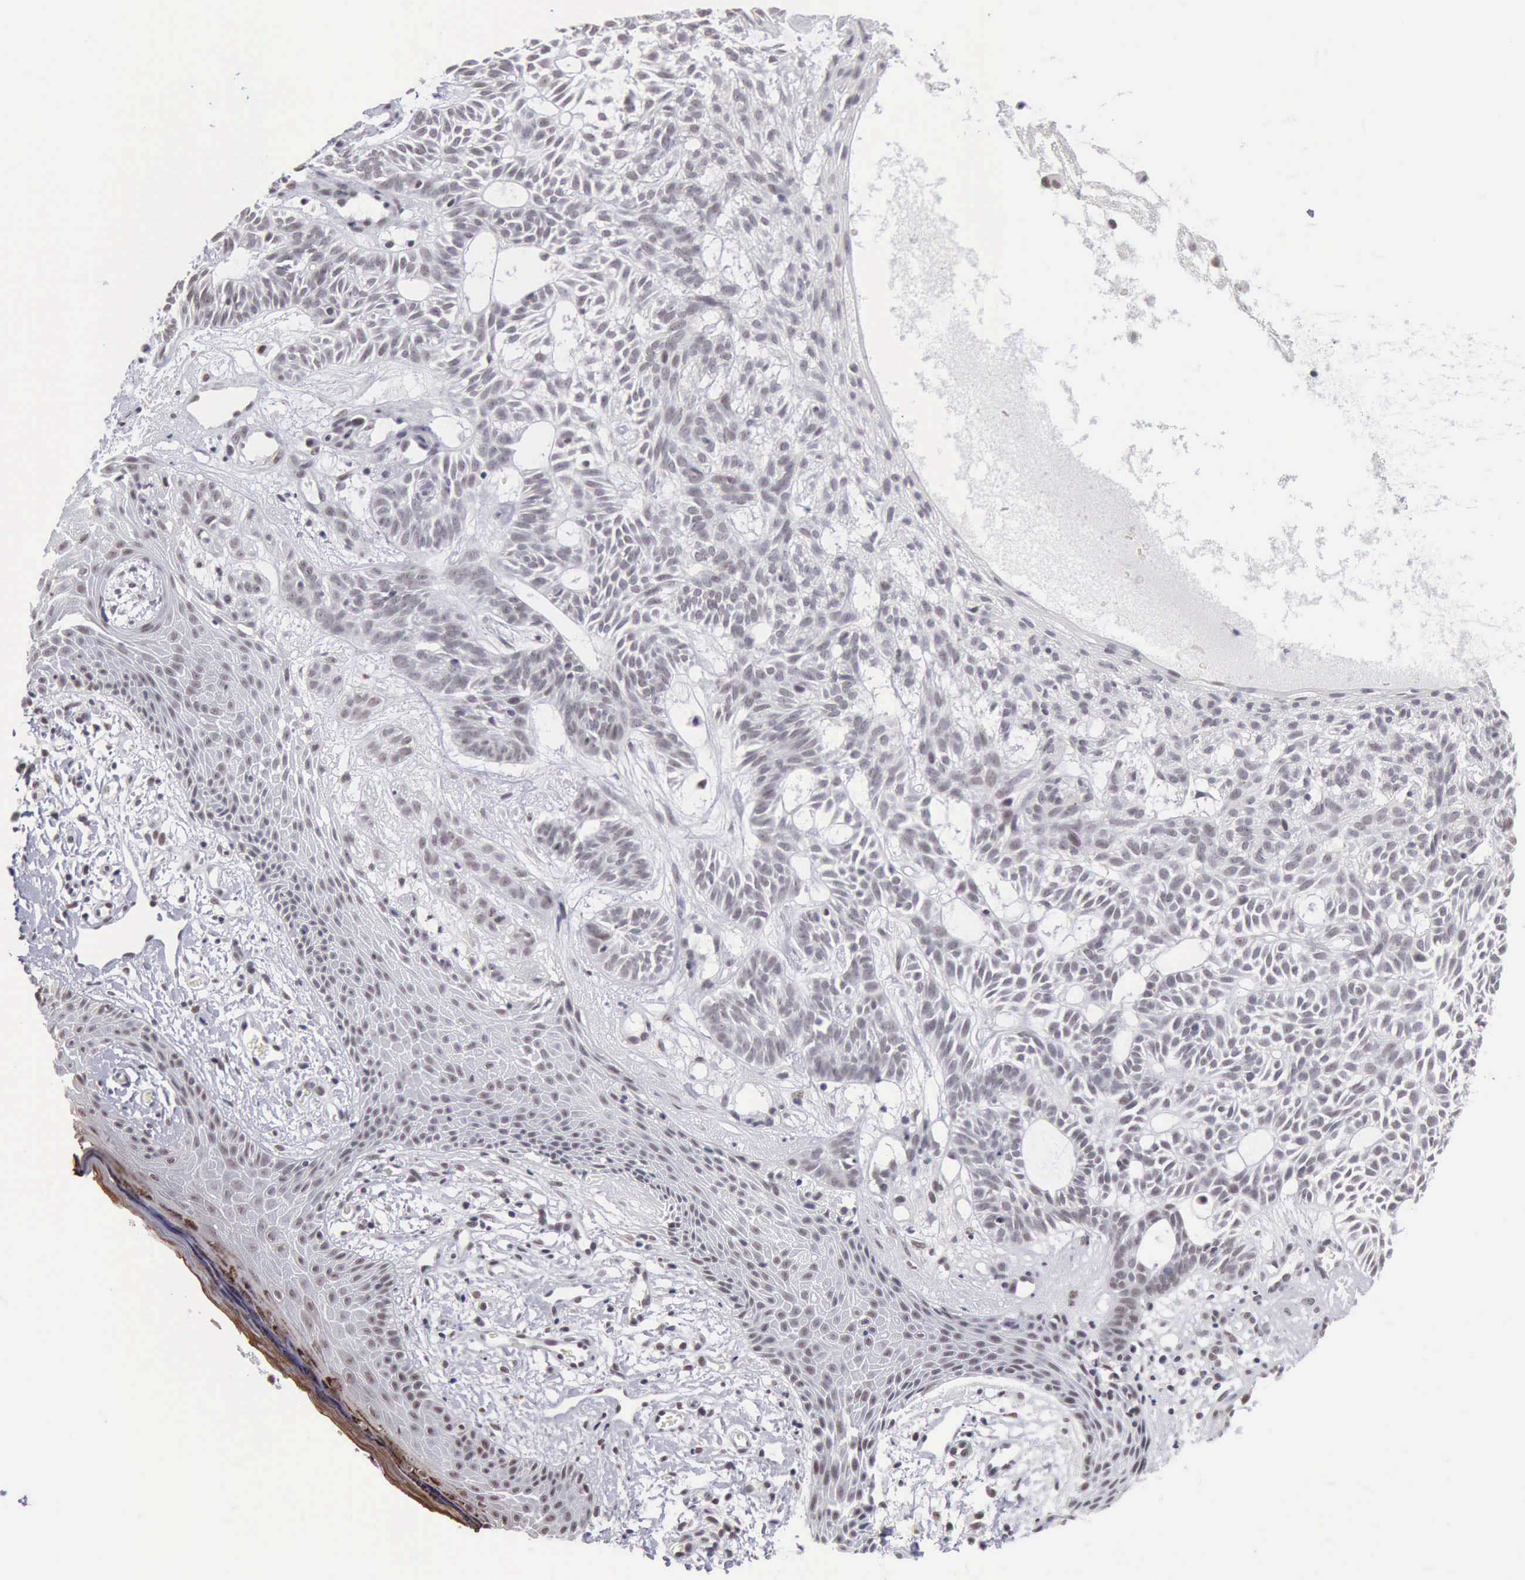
{"staining": {"intensity": "weak", "quantity": "<25%", "location": "nuclear"}, "tissue": "skin cancer", "cell_type": "Tumor cells", "image_type": "cancer", "snomed": [{"axis": "morphology", "description": "Basal cell carcinoma"}, {"axis": "topography", "description": "Skin"}], "caption": "Image shows no significant protein expression in tumor cells of skin cancer. Brightfield microscopy of IHC stained with DAB (brown) and hematoxylin (blue), captured at high magnification.", "gene": "TAF1", "patient": {"sex": "male", "age": 75}}